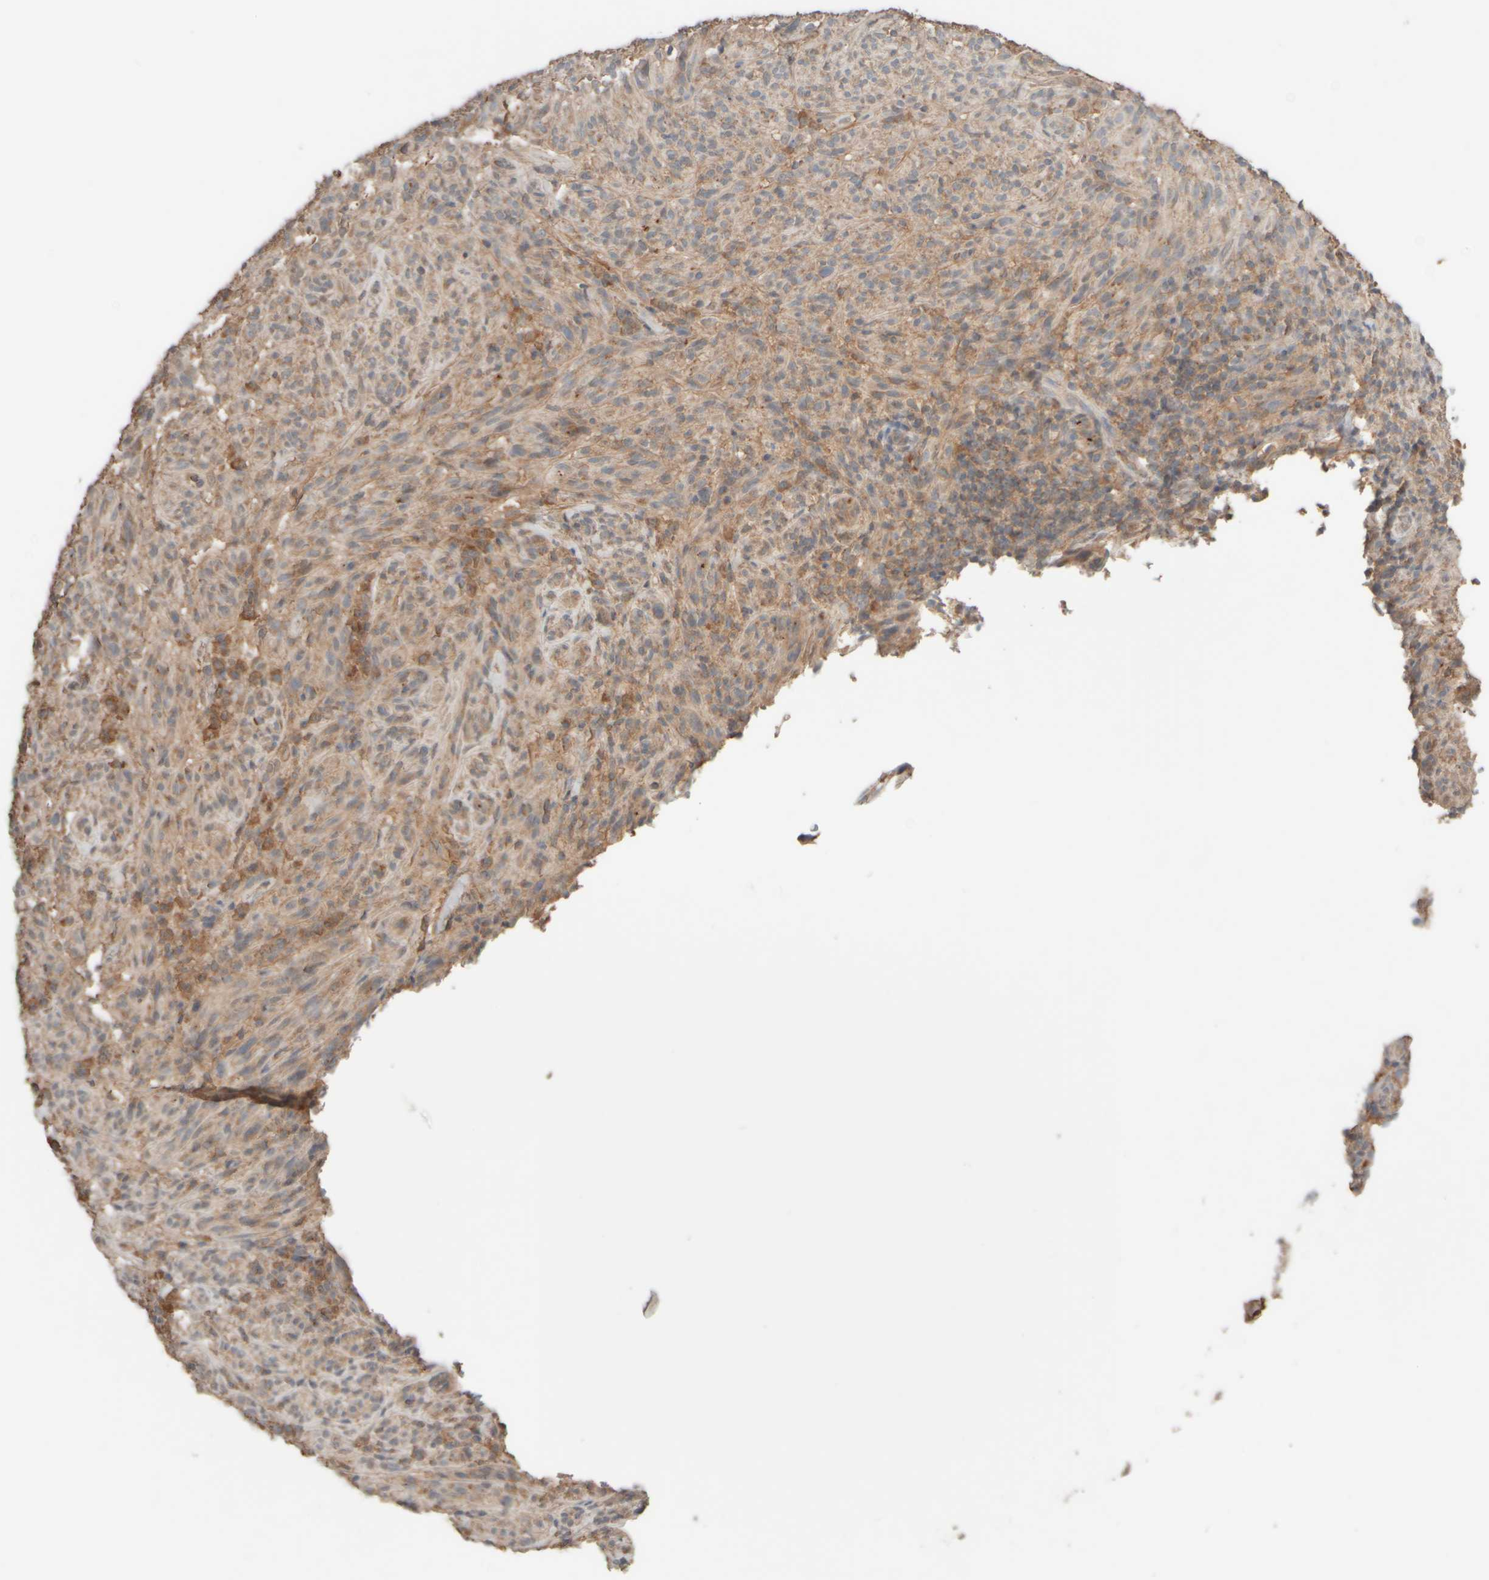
{"staining": {"intensity": "moderate", "quantity": "25%-75%", "location": "cytoplasmic/membranous"}, "tissue": "melanoma", "cell_type": "Tumor cells", "image_type": "cancer", "snomed": [{"axis": "morphology", "description": "Malignant melanoma, NOS"}, {"axis": "topography", "description": "Skin of head"}], "caption": "Immunohistochemical staining of human melanoma demonstrates medium levels of moderate cytoplasmic/membranous staining in approximately 25%-75% of tumor cells.", "gene": "EIF2B3", "patient": {"sex": "male", "age": 96}}